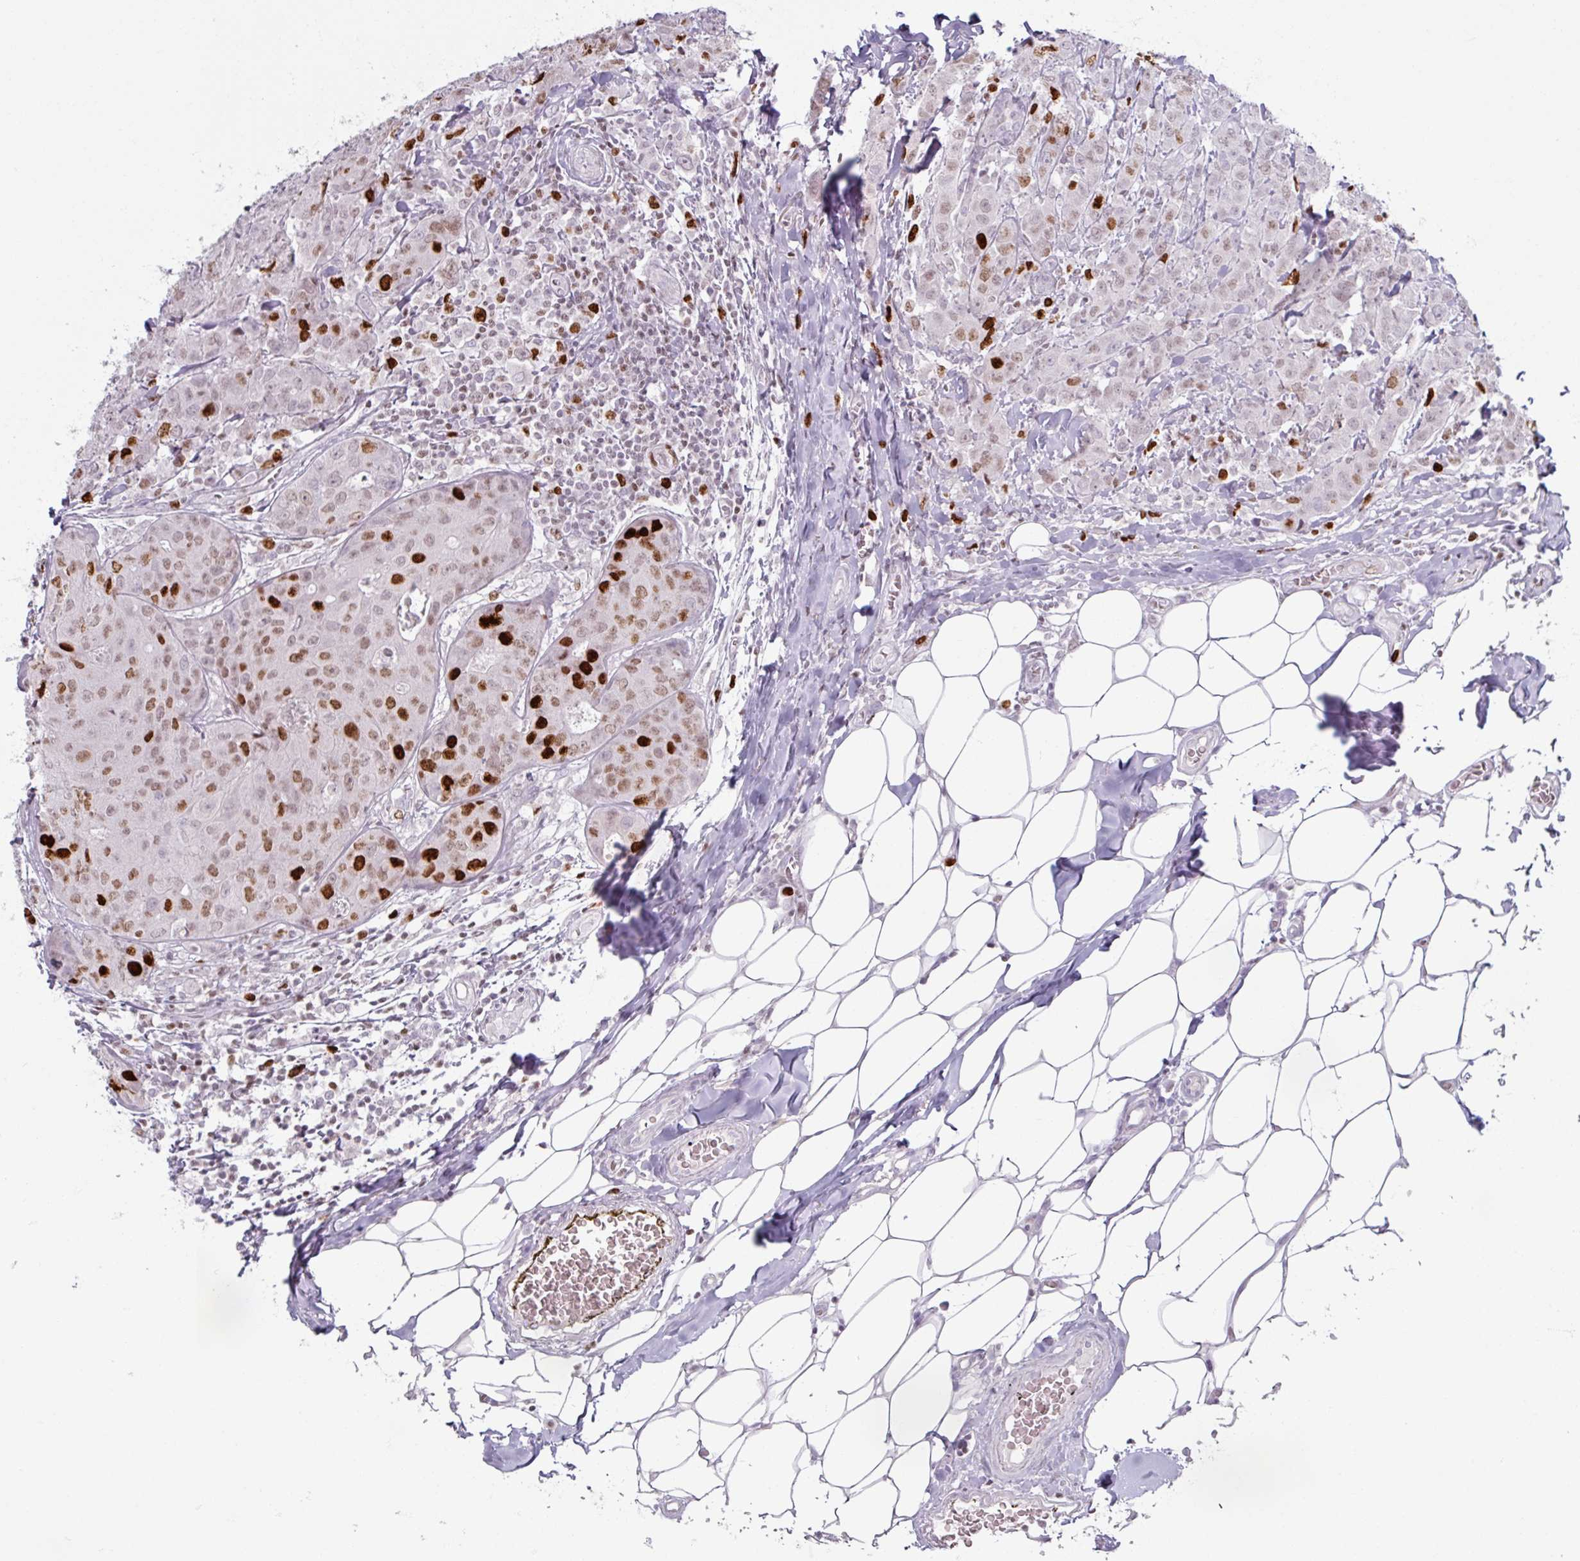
{"staining": {"intensity": "strong", "quantity": "25%-75%", "location": "nuclear"}, "tissue": "breast cancer", "cell_type": "Tumor cells", "image_type": "cancer", "snomed": [{"axis": "morphology", "description": "Duct carcinoma"}, {"axis": "topography", "description": "Breast"}], "caption": "The image shows staining of breast cancer (invasive ductal carcinoma), revealing strong nuclear protein staining (brown color) within tumor cells.", "gene": "ATAD2", "patient": {"sex": "female", "age": 43}}